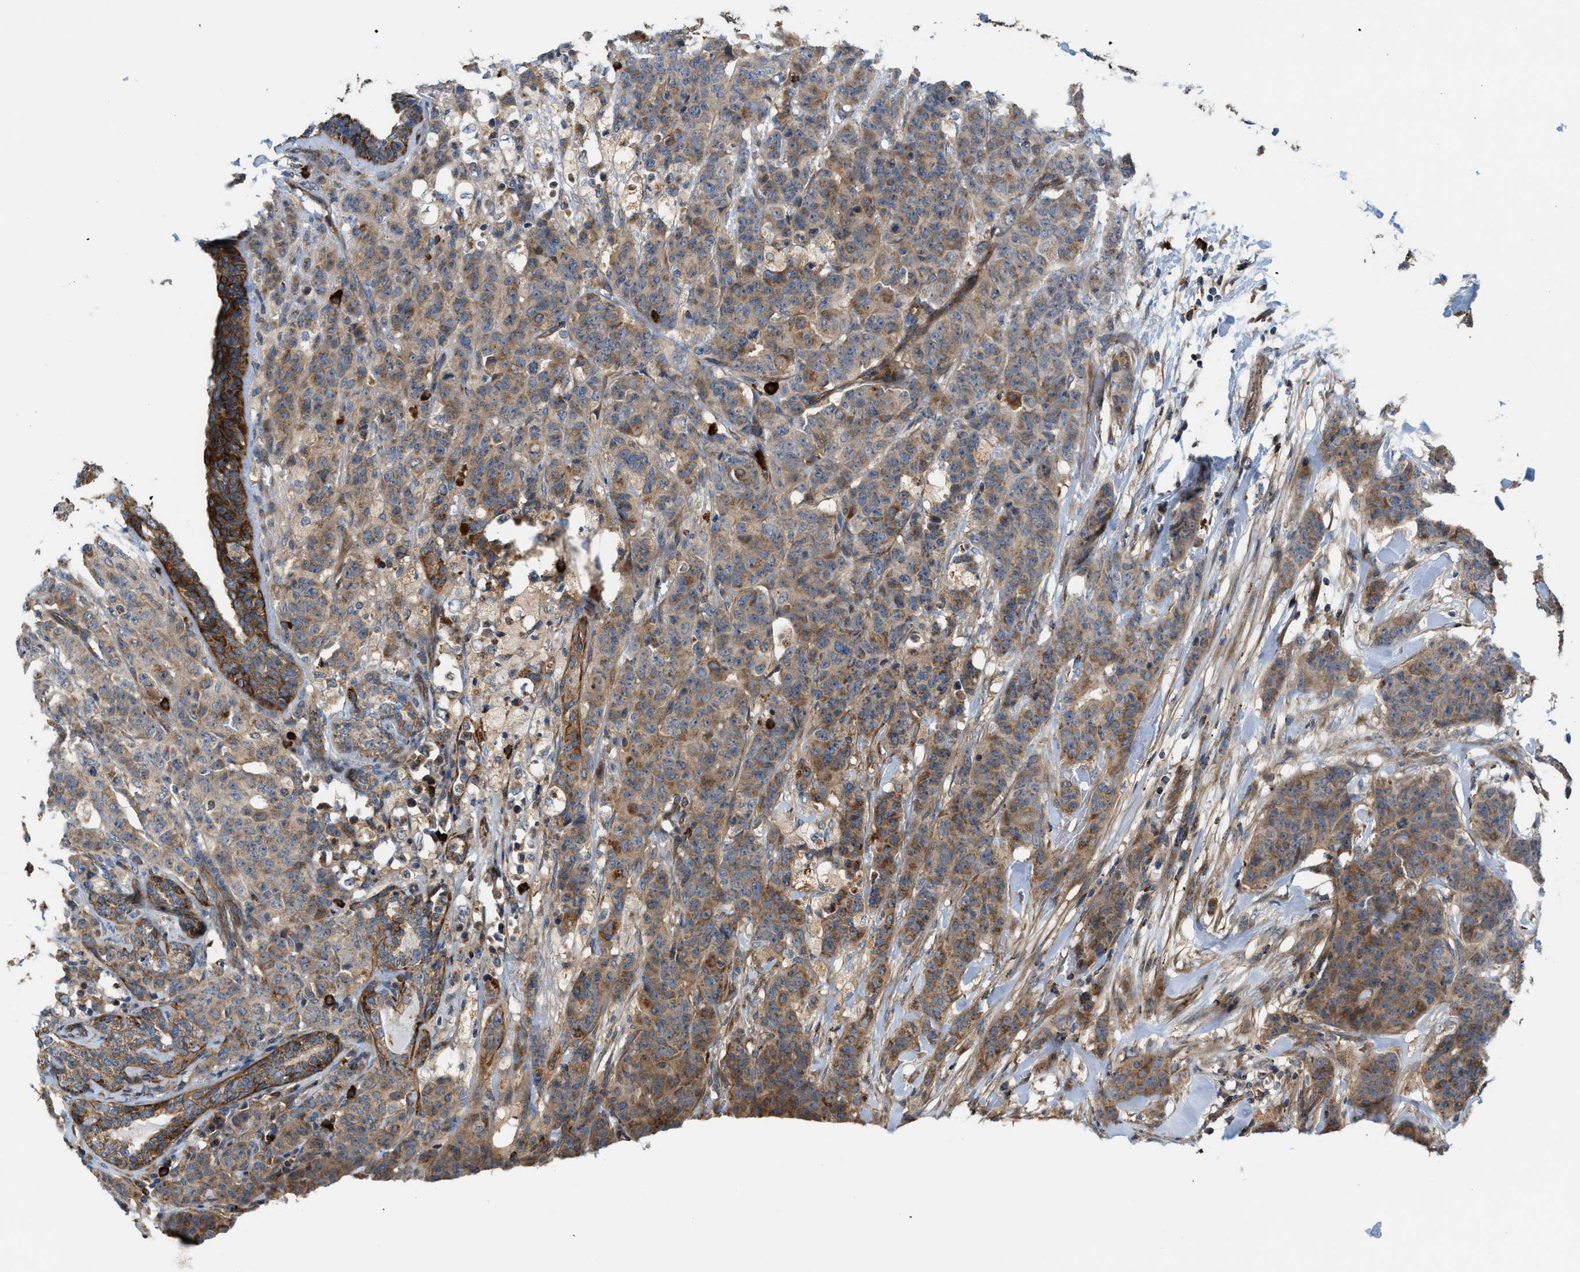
{"staining": {"intensity": "moderate", "quantity": ">75%", "location": "cytoplasmic/membranous"}, "tissue": "breast cancer", "cell_type": "Tumor cells", "image_type": "cancer", "snomed": [{"axis": "morphology", "description": "Normal tissue, NOS"}, {"axis": "morphology", "description": "Duct carcinoma"}, {"axis": "topography", "description": "Breast"}], "caption": "This micrograph displays immunohistochemistry staining of breast cancer, with medium moderate cytoplasmic/membranous positivity in about >75% of tumor cells.", "gene": "PDCL", "patient": {"sex": "female", "age": 40}}